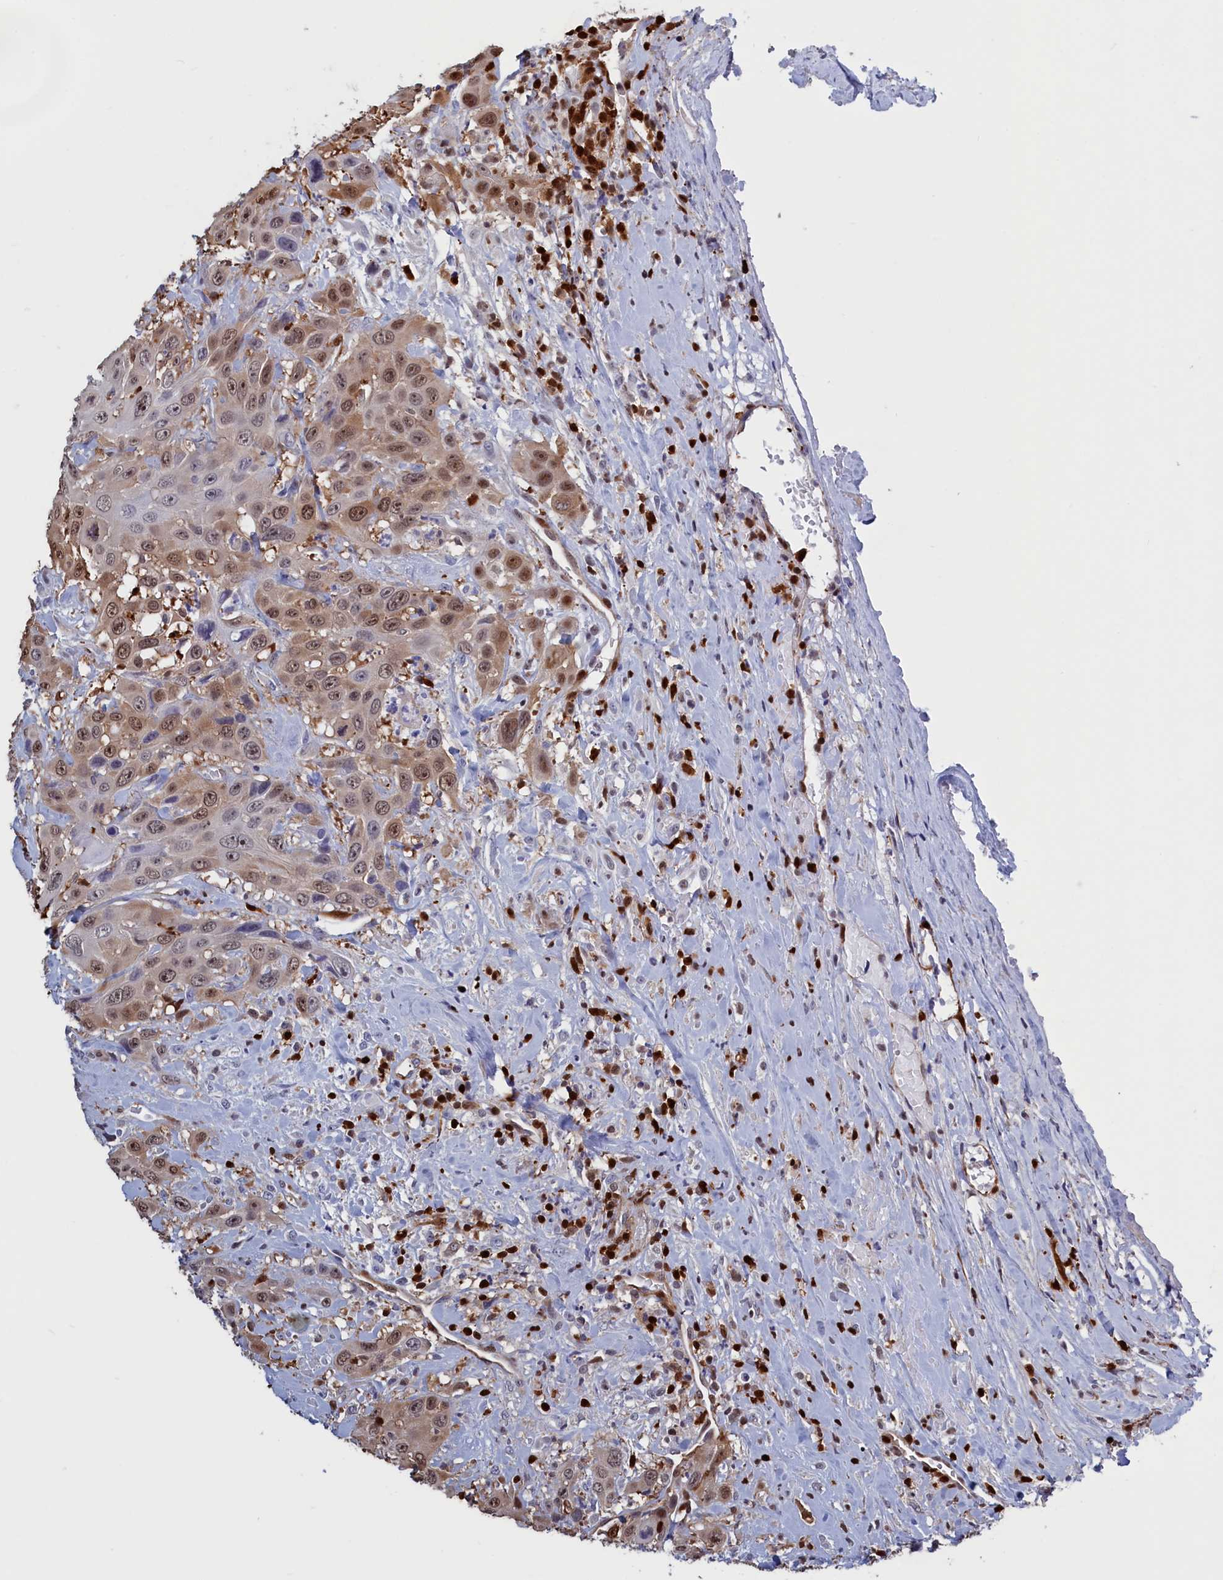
{"staining": {"intensity": "moderate", "quantity": ">75%", "location": "nuclear"}, "tissue": "head and neck cancer", "cell_type": "Tumor cells", "image_type": "cancer", "snomed": [{"axis": "morphology", "description": "Squamous cell carcinoma, NOS"}, {"axis": "topography", "description": "Head-Neck"}], "caption": "Approximately >75% of tumor cells in human squamous cell carcinoma (head and neck) reveal moderate nuclear protein staining as visualized by brown immunohistochemical staining.", "gene": "CRIP1", "patient": {"sex": "male", "age": 81}}